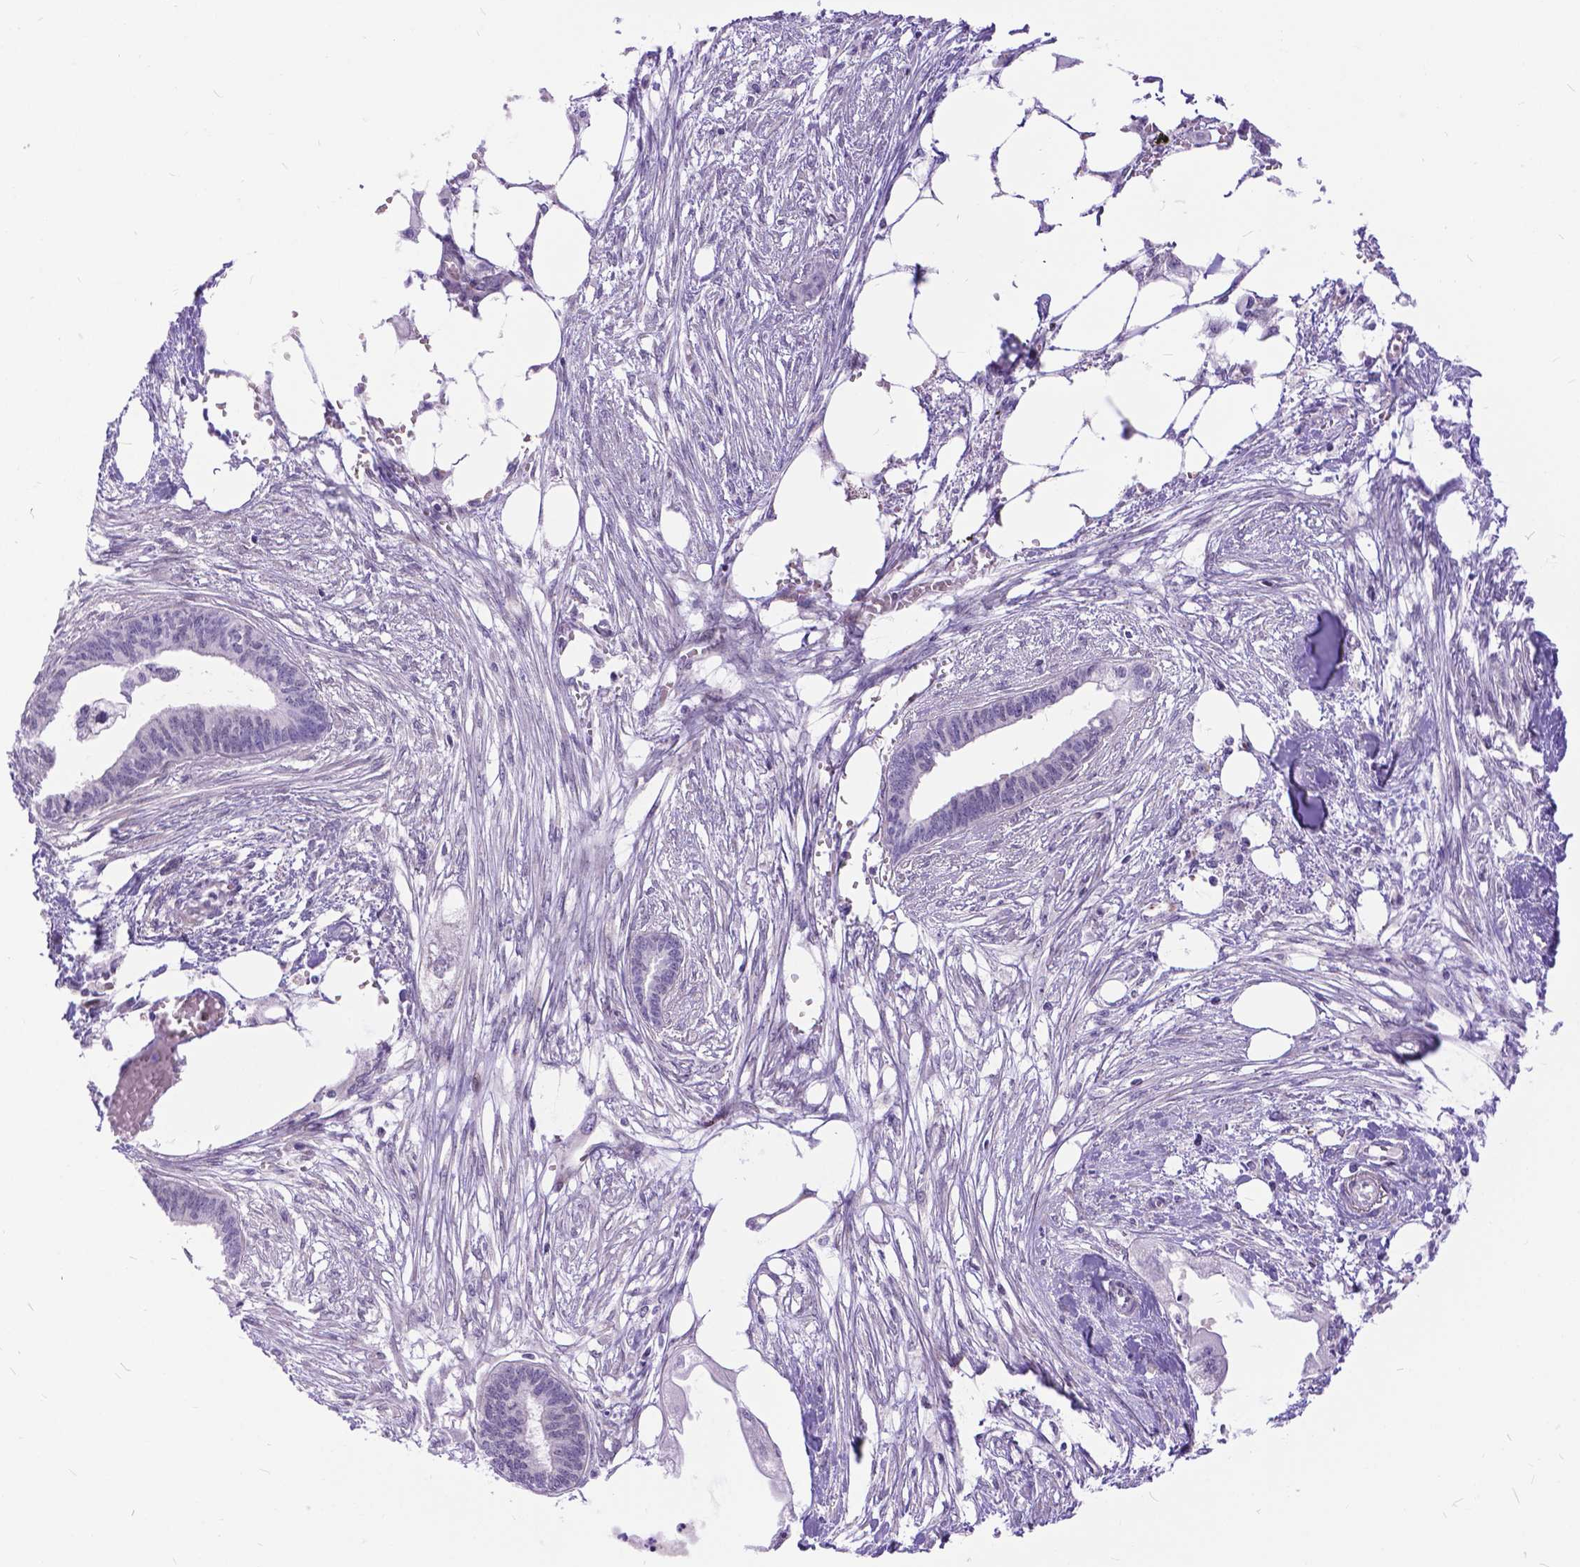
{"staining": {"intensity": "negative", "quantity": "none", "location": "none"}, "tissue": "endometrial cancer", "cell_type": "Tumor cells", "image_type": "cancer", "snomed": [{"axis": "morphology", "description": "Adenocarcinoma, NOS"}, {"axis": "morphology", "description": "Adenocarcinoma, metastatic, NOS"}, {"axis": "topography", "description": "Adipose tissue"}, {"axis": "topography", "description": "Endometrium"}], "caption": "Tumor cells are negative for protein expression in human endometrial adenocarcinoma.", "gene": "FAM124B", "patient": {"sex": "female", "age": 67}}